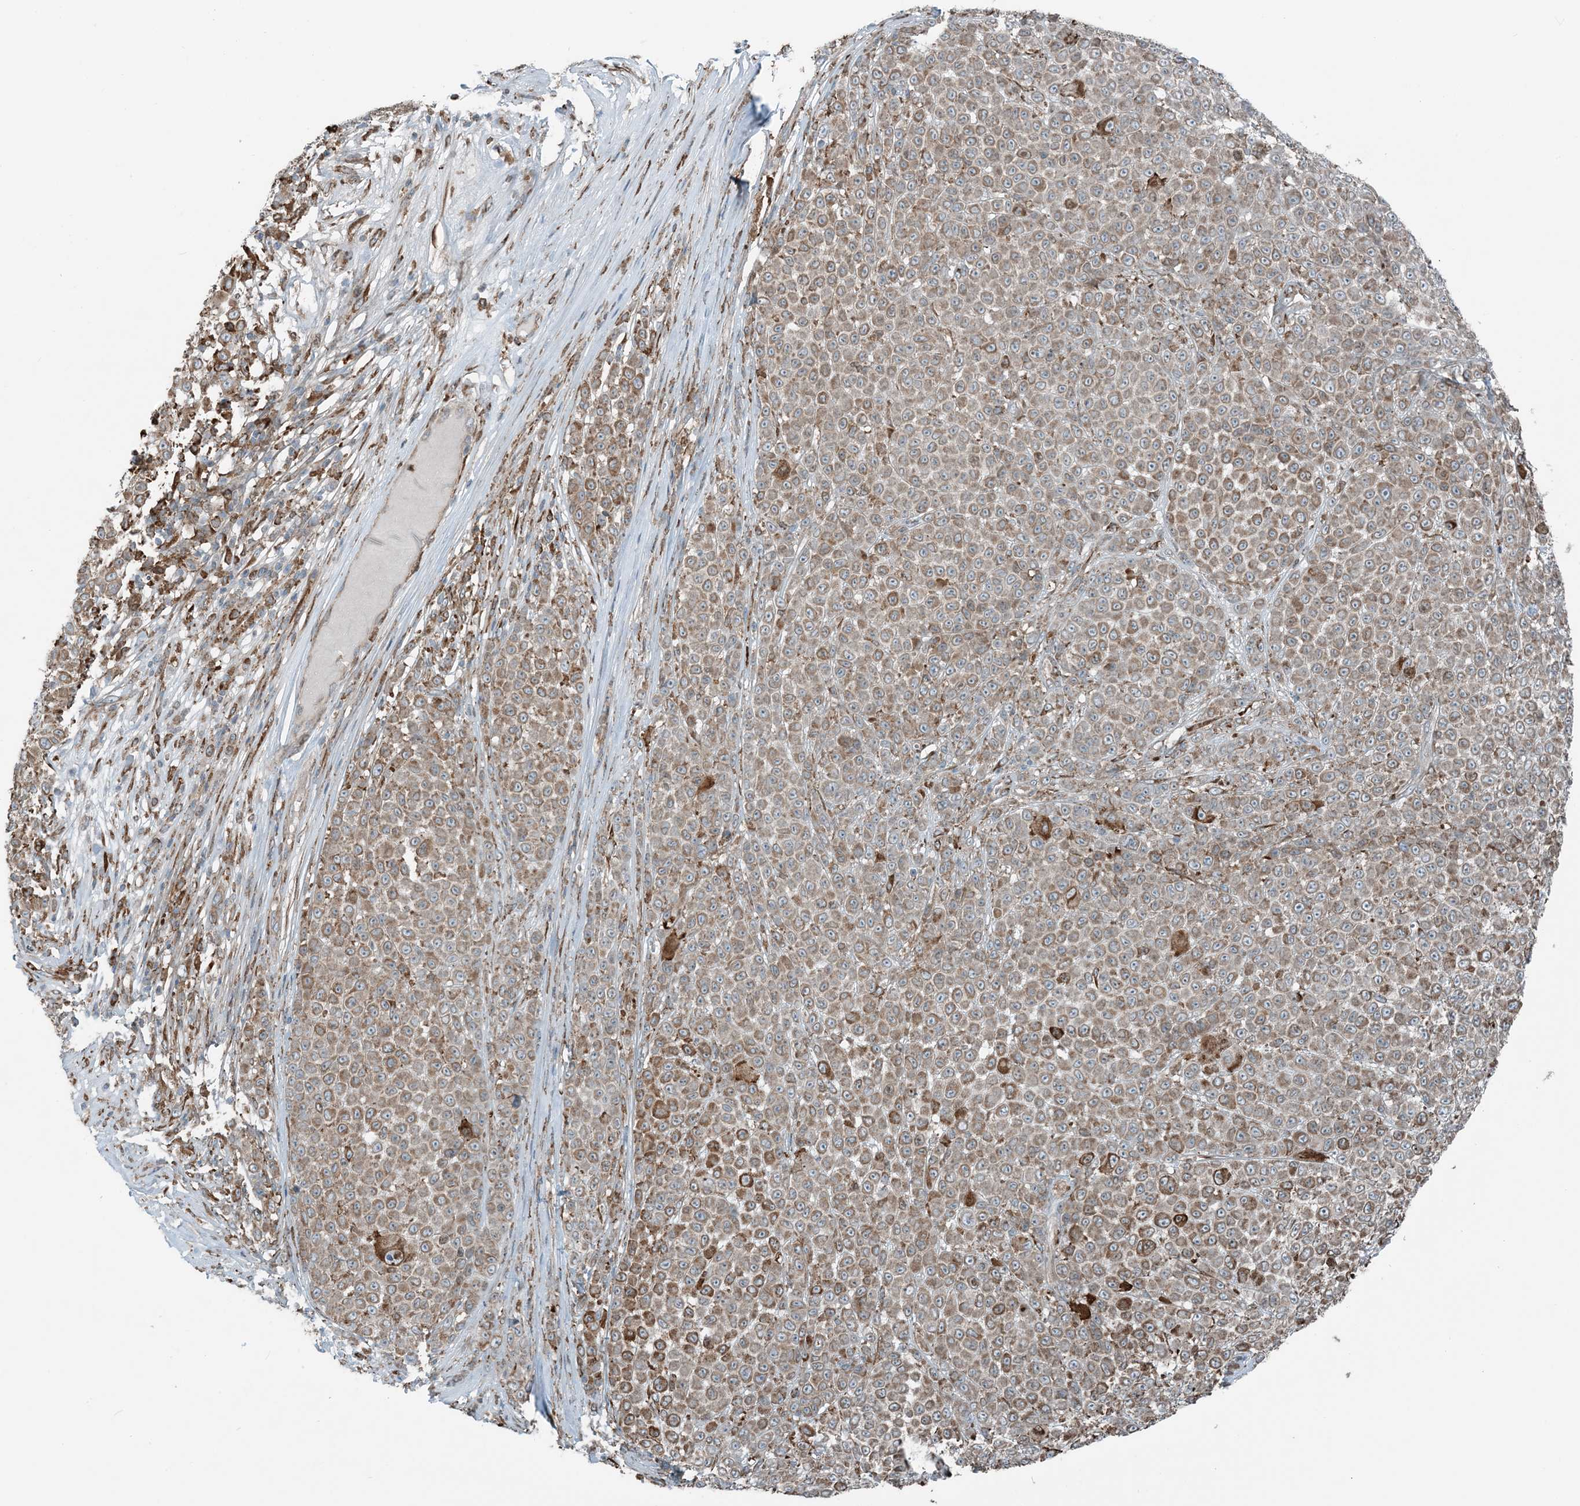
{"staining": {"intensity": "moderate", "quantity": ">75%", "location": "cytoplasmic/membranous"}, "tissue": "melanoma", "cell_type": "Tumor cells", "image_type": "cancer", "snomed": [{"axis": "morphology", "description": "Malignant melanoma, NOS"}, {"axis": "topography", "description": "Skin"}], "caption": "Protein expression analysis of human malignant melanoma reveals moderate cytoplasmic/membranous positivity in about >75% of tumor cells.", "gene": "CERKL", "patient": {"sex": "female", "age": 94}}